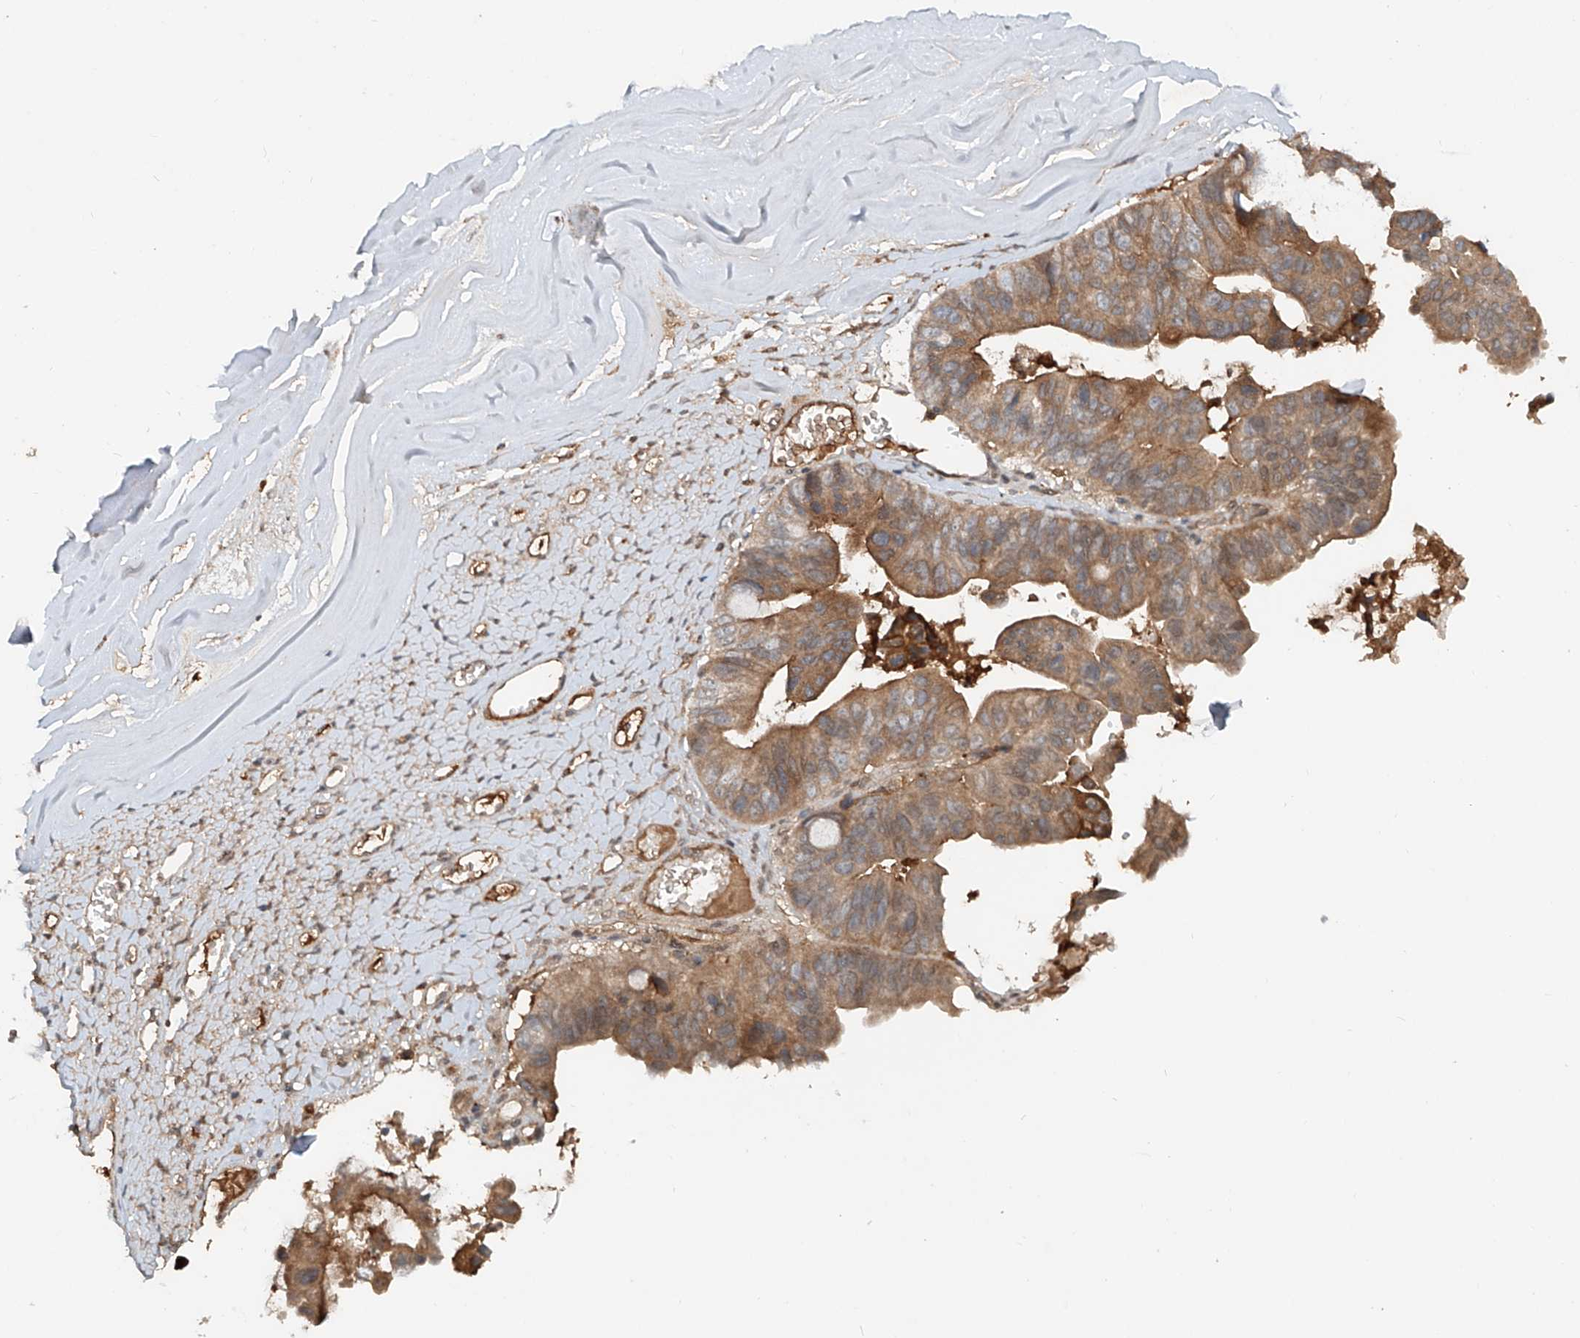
{"staining": {"intensity": "moderate", "quantity": ">75%", "location": "cytoplasmic/membranous"}, "tissue": "ovarian cancer", "cell_type": "Tumor cells", "image_type": "cancer", "snomed": [{"axis": "morphology", "description": "Cystadenocarcinoma, mucinous, NOS"}, {"axis": "topography", "description": "Ovary"}], "caption": "Ovarian mucinous cystadenocarcinoma stained for a protein exhibits moderate cytoplasmic/membranous positivity in tumor cells.", "gene": "IER5", "patient": {"sex": "female", "age": 61}}